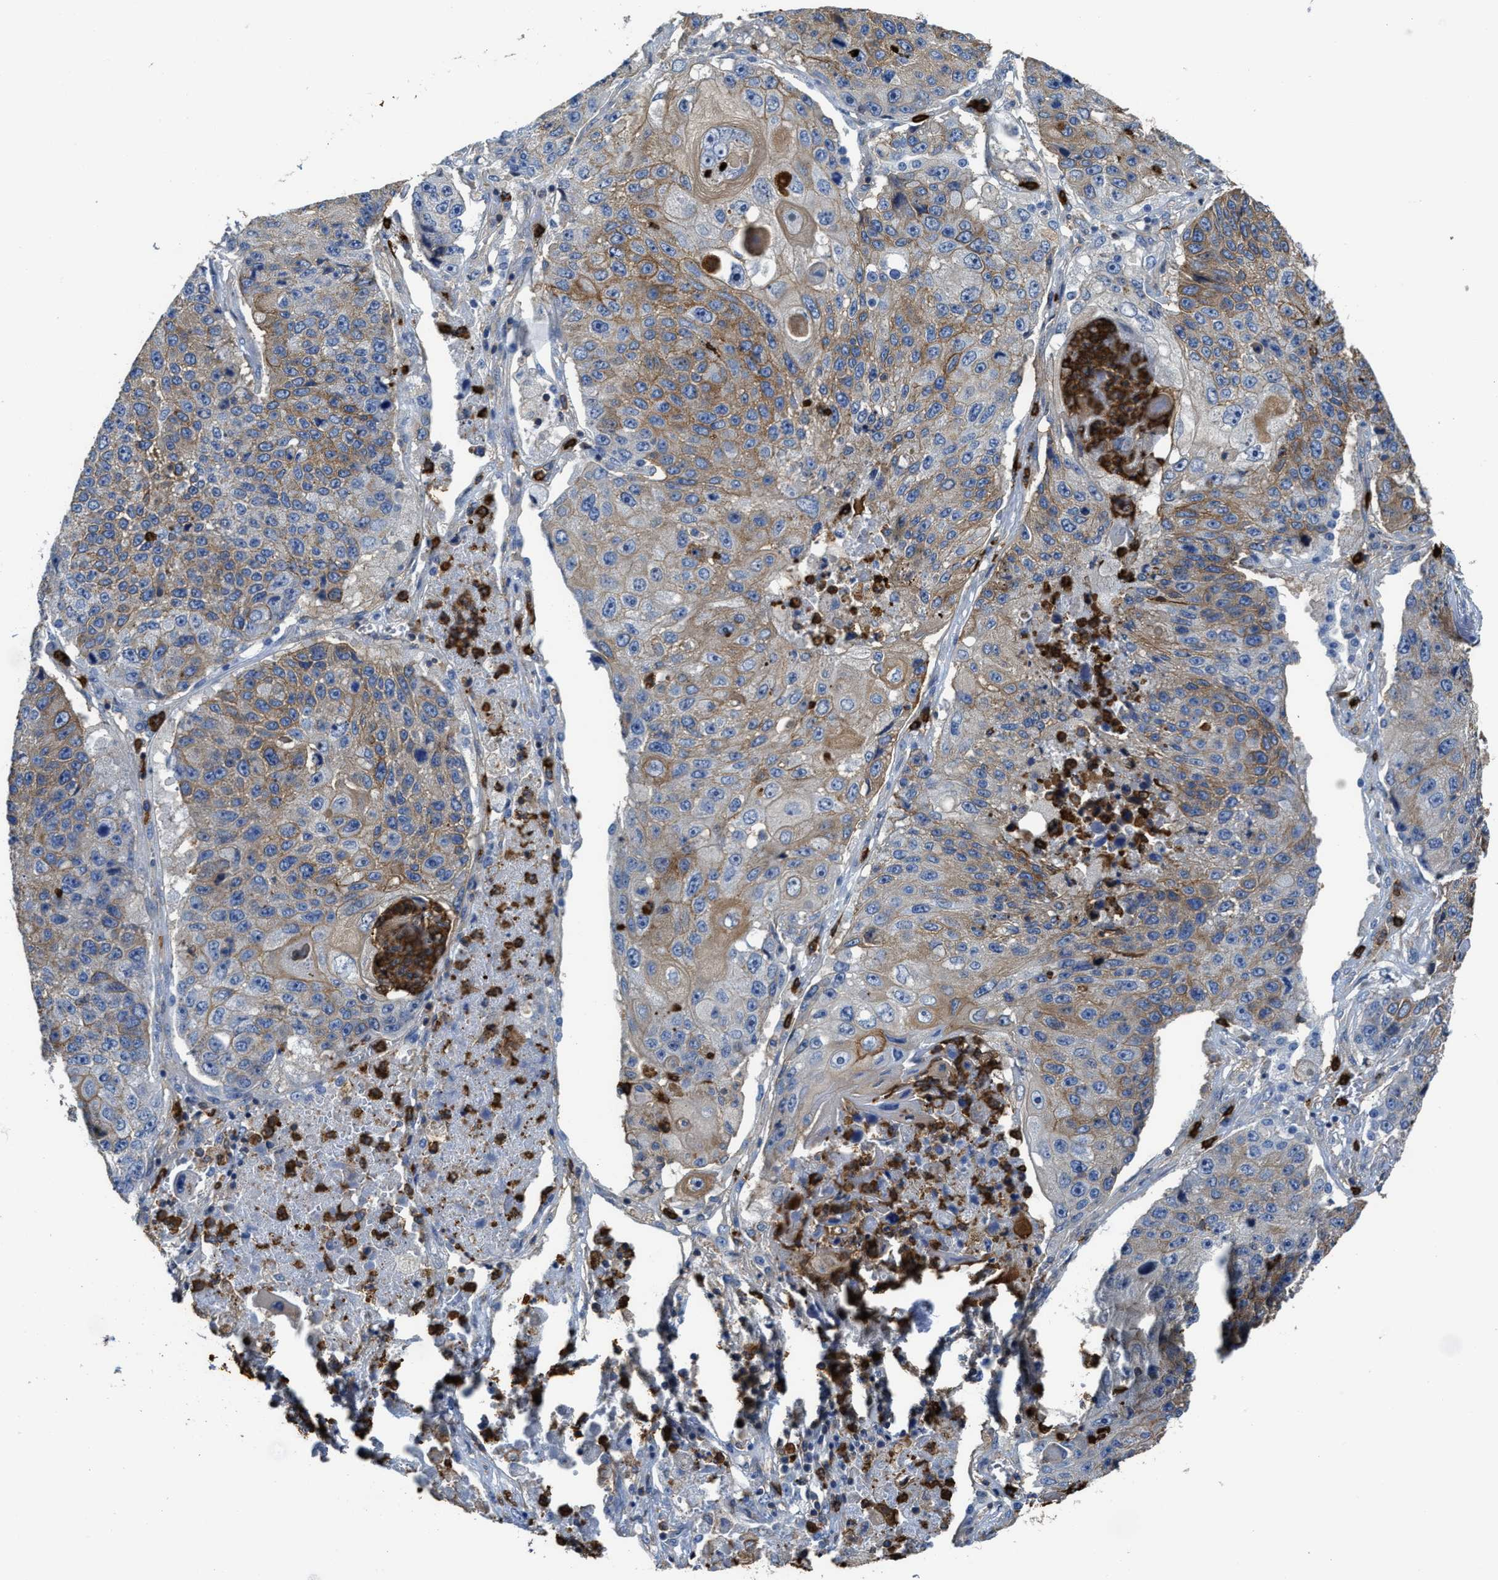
{"staining": {"intensity": "moderate", "quantity": "25%-75%", "location": "cytoplasmic/membranous"}, "tissue": "lung cancer", "cell_type": "Tumor cells", "image_type": "cancer", "snomed": [{"axis": "morphology", "description": "Squamous cell carcinoma, NOS"}, {"axis": "topography", "description": "Lung"}], "caption": "About 25%-75% of tumor cells in human lung cancer (squamous cell carcinoma) show moderate cytoplasmic/membranous protein staining as visualized by brown immunohistochemical staining.", "gene": "TRAF6", "patient": {"sex": "male", "age": 61}}